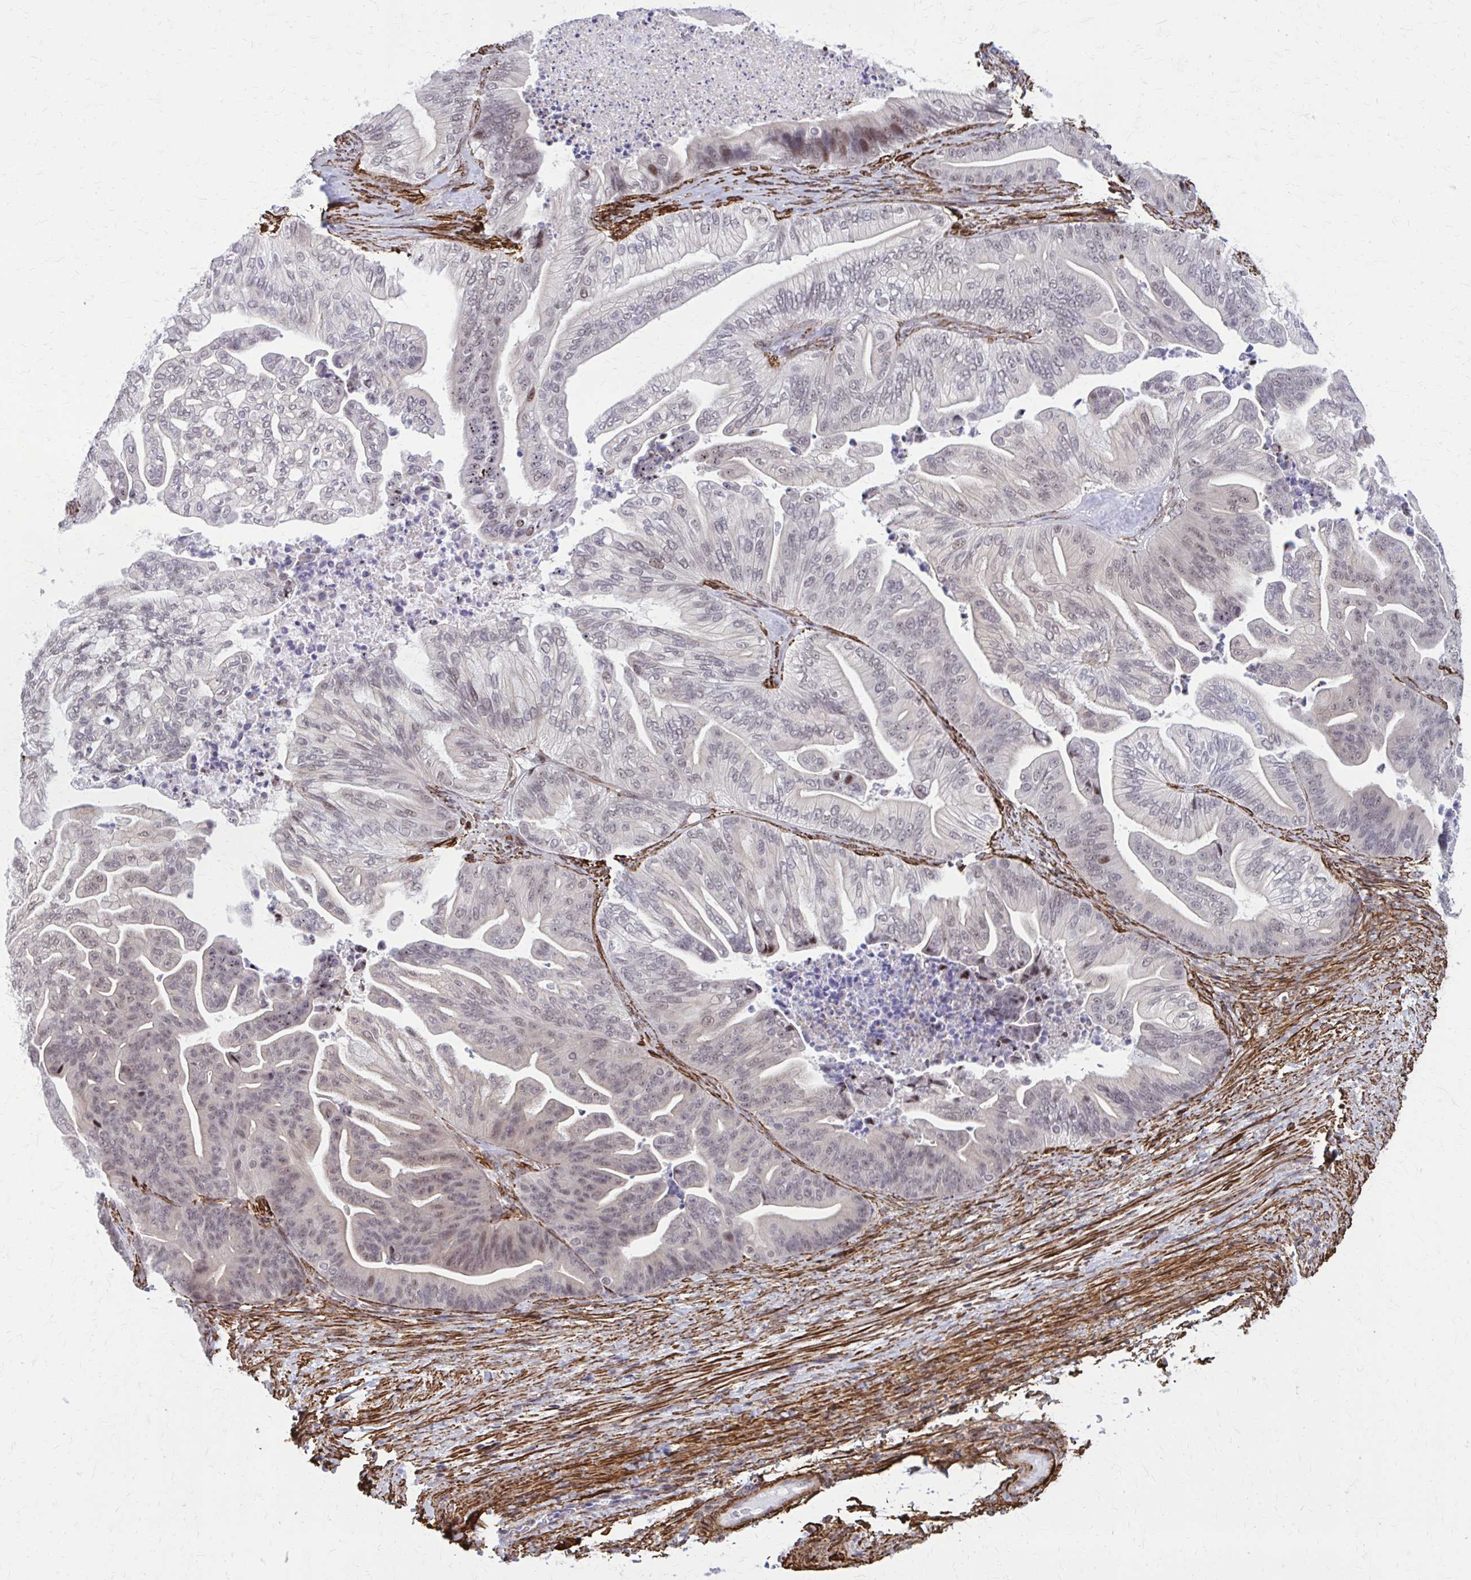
{"staining": {"intensity": "weak", "quantity": "<25%", "location": "nuclear"}, "tissue": "ovarian cancer", "cell_type": "Tumor cells", "image_type": "cancer", "snomed": [{"axis": "morphology", "description": "Cystadenocarcinoma, mucinous, NOS"}, {"axis": "topography", "description": "Ovary"}], "caption": "Mucinous cystadenocarcinoma (ovarian) was stained to show a protein in brown. There is no significant positivity in tumor cells.", "gene": "NRBF2", "patient": {"sex": "female", "age": 67}}